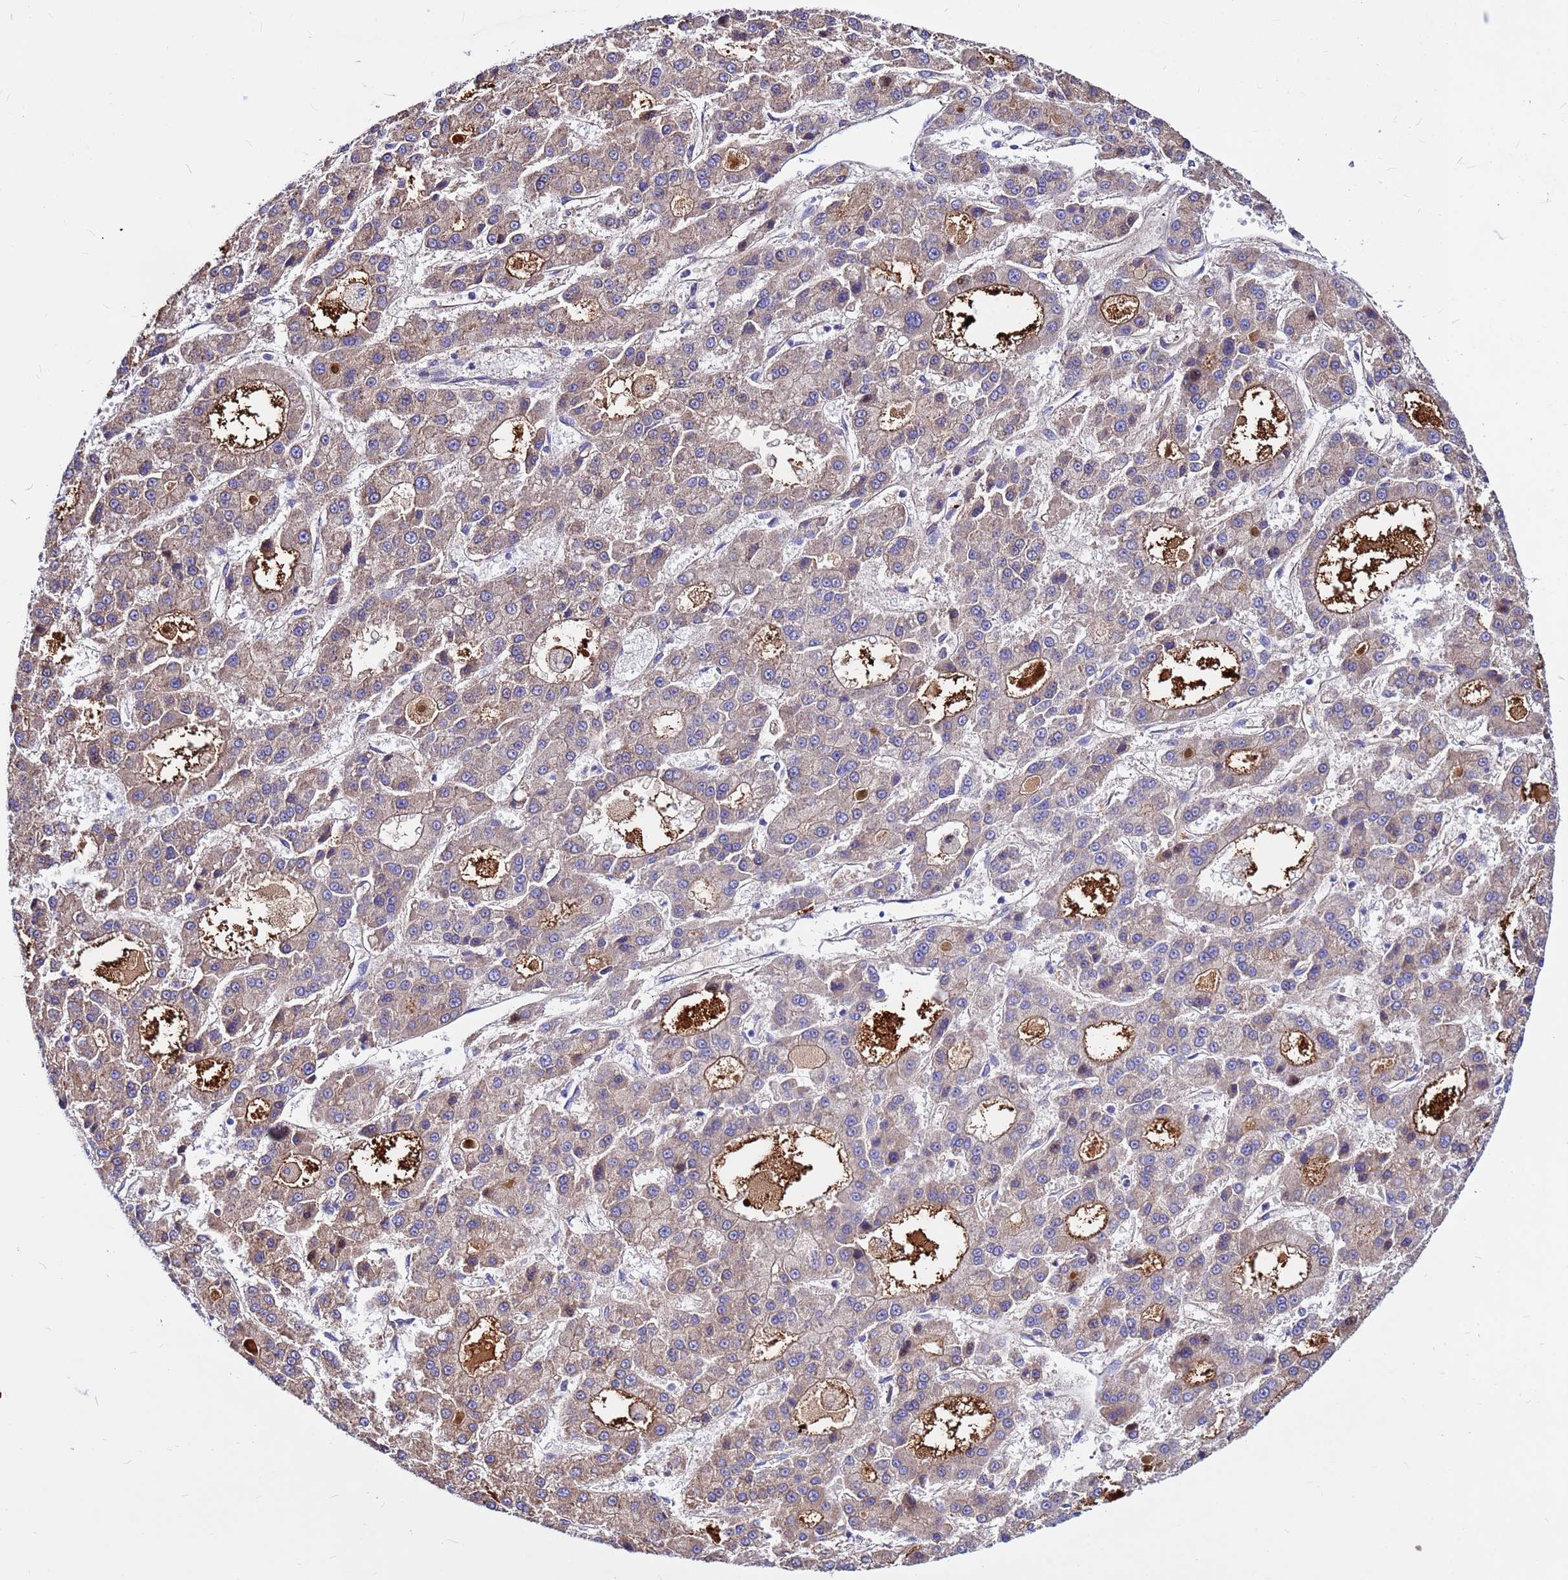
{"staining": {"intensity": "moderate", "quantity": ">75%", "location": "cytoplasmic/membranous"}, "tissue": "liver cancer", "cell_type": "Tumor cells", "image_type": "cancer", "snomed": [{"axis": "morphology", "description": "Carcinoma, Hepatocellular, NOS"}, {"axis": "topography", "description": "Liver"}], "caption": "The immunohistochemical stain highlights moderate cytoplasmic/membranous expression in tumor cells of liver cancer tissue. The staining is performed using DAB (3,3'-diaminobenzidine) brown chromogen to label protein expression. The nuclei are counter-stained blue using hematoxylin.", "gene": "CRHBP", "patient": {"sex": "male", "age": 70}}